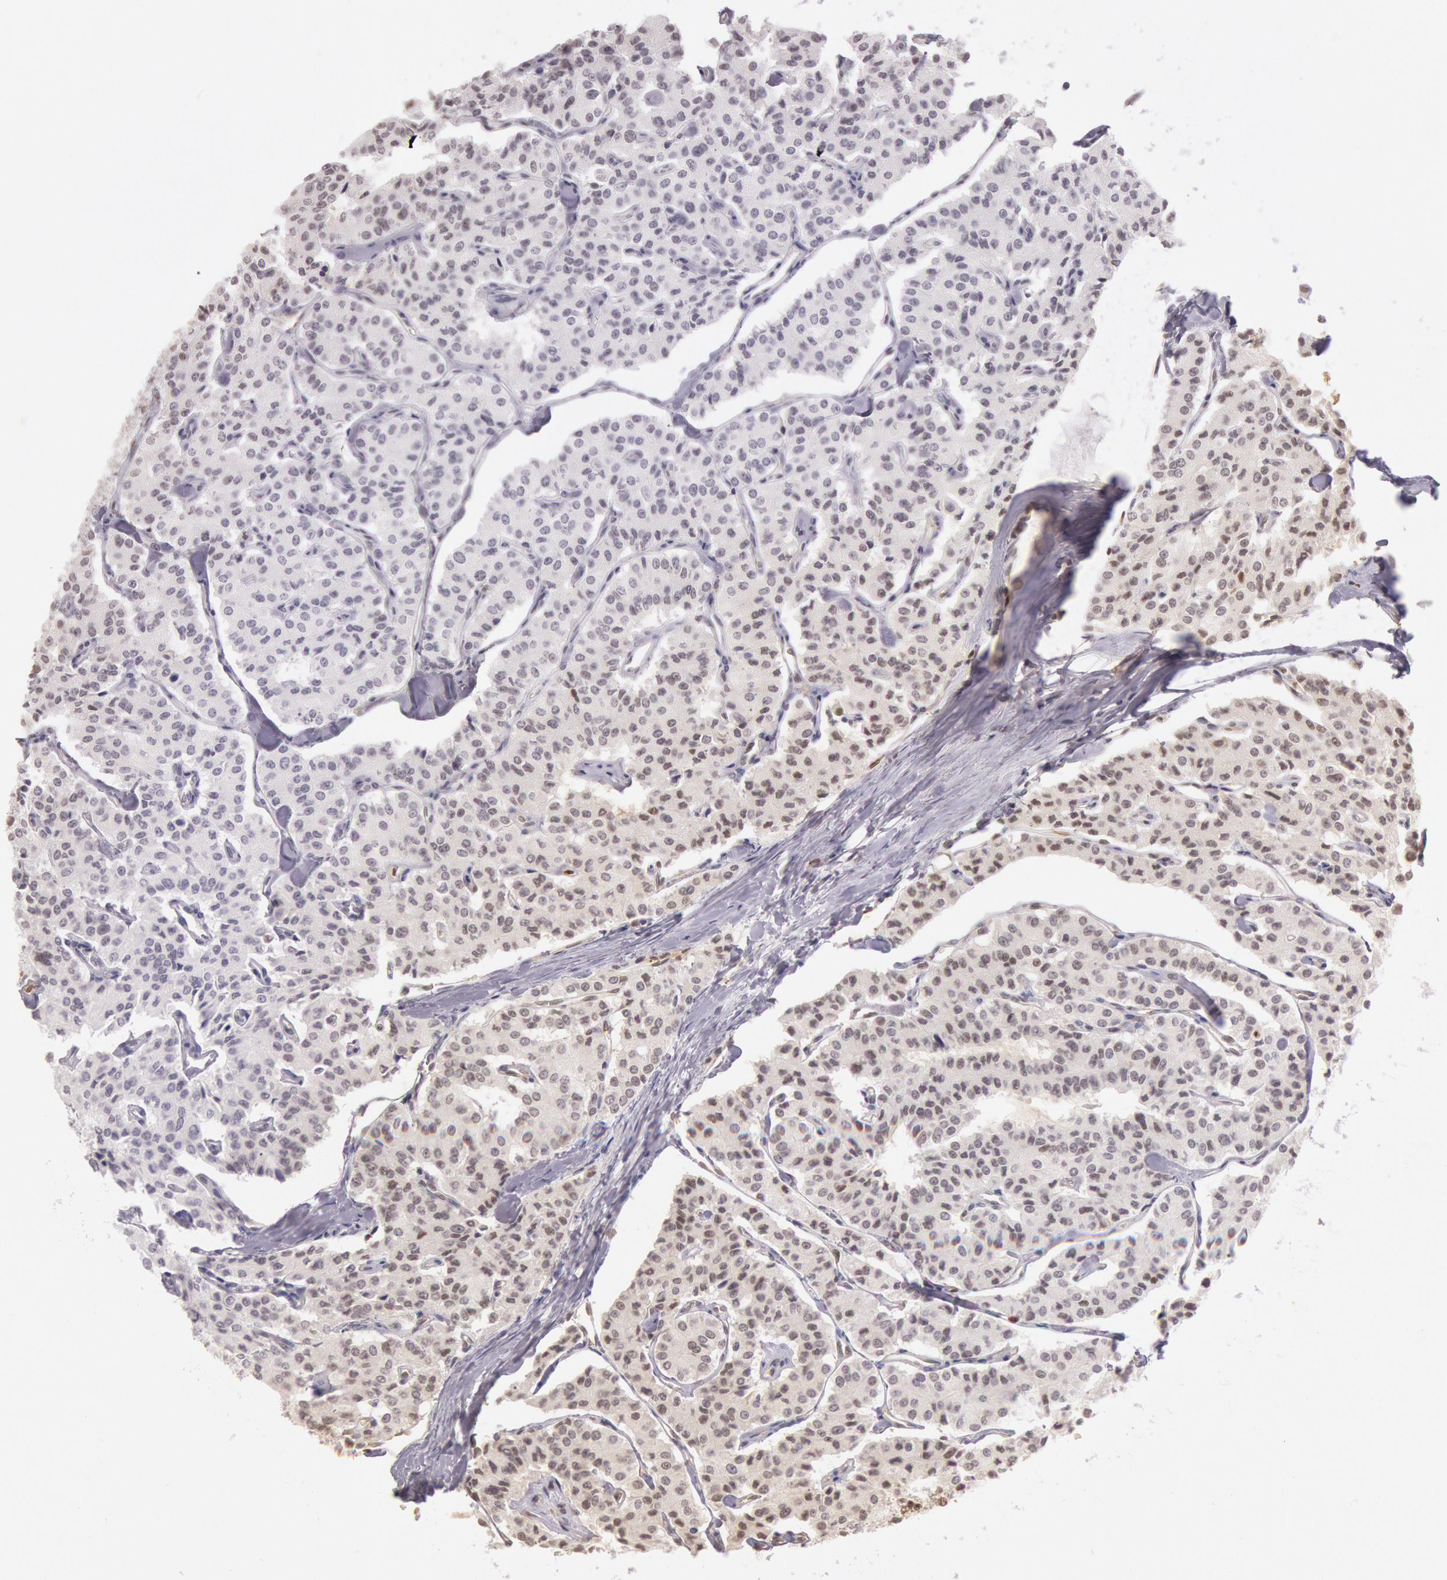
{"staining": {"intensity": "weak", "quantity": "<25%", "location": "nuclear"}, "tissue": "carcinoid", "cell_type": "Tumor cells", "image_type": "cancer", "snomed": [{"axis": "morphology", "description": "Carcinoid, malignant, NOS"}, {"axis": "topography", "description": "Bronchus"}], "caption": "This is an immunohistochemistry (IHC) micrograph of carcinoid. There is no positivity in tumor cells.", "gene": "HIF1A", "patient": {"sex": "male", "age": 55}}